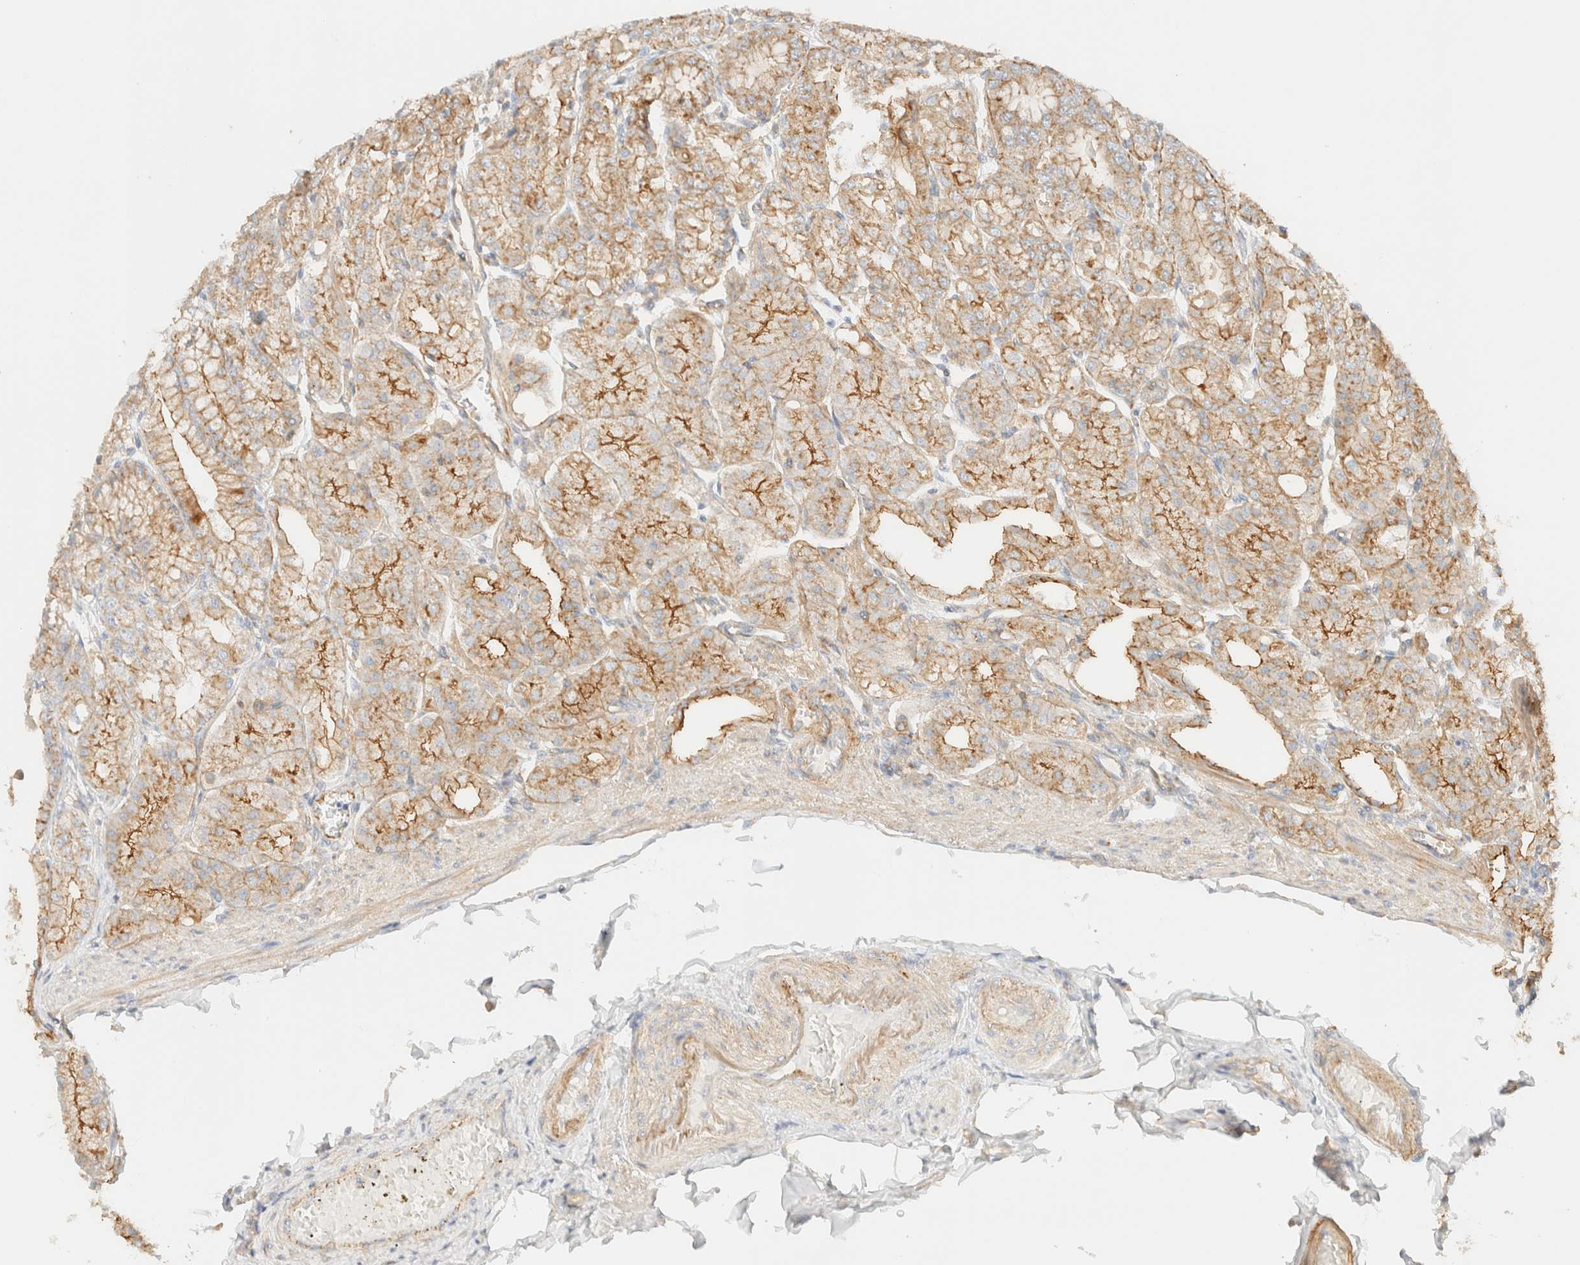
{"staining": {"intensity": "moderate", "quantity": ">75%", "location": "cytoplasmic/membranous"}, "tissue": "stomach", "cell_type": "Glandular cells", "image_type": "normal", "snomed": [{"axis": "morphology", "description": "Normal tissue, NOS"}, {"axis": "topography", "description": "Stomach, lower"}], "caption": "This histopathology image shows immunohistochemistry (IHC) staining of unremarkable stomach, with medium moderate cytoplasmic/membranous staining in about >75% of glandular cells.", "gene": "MYO10", "patient": {"sex": "male", "age": 71}}